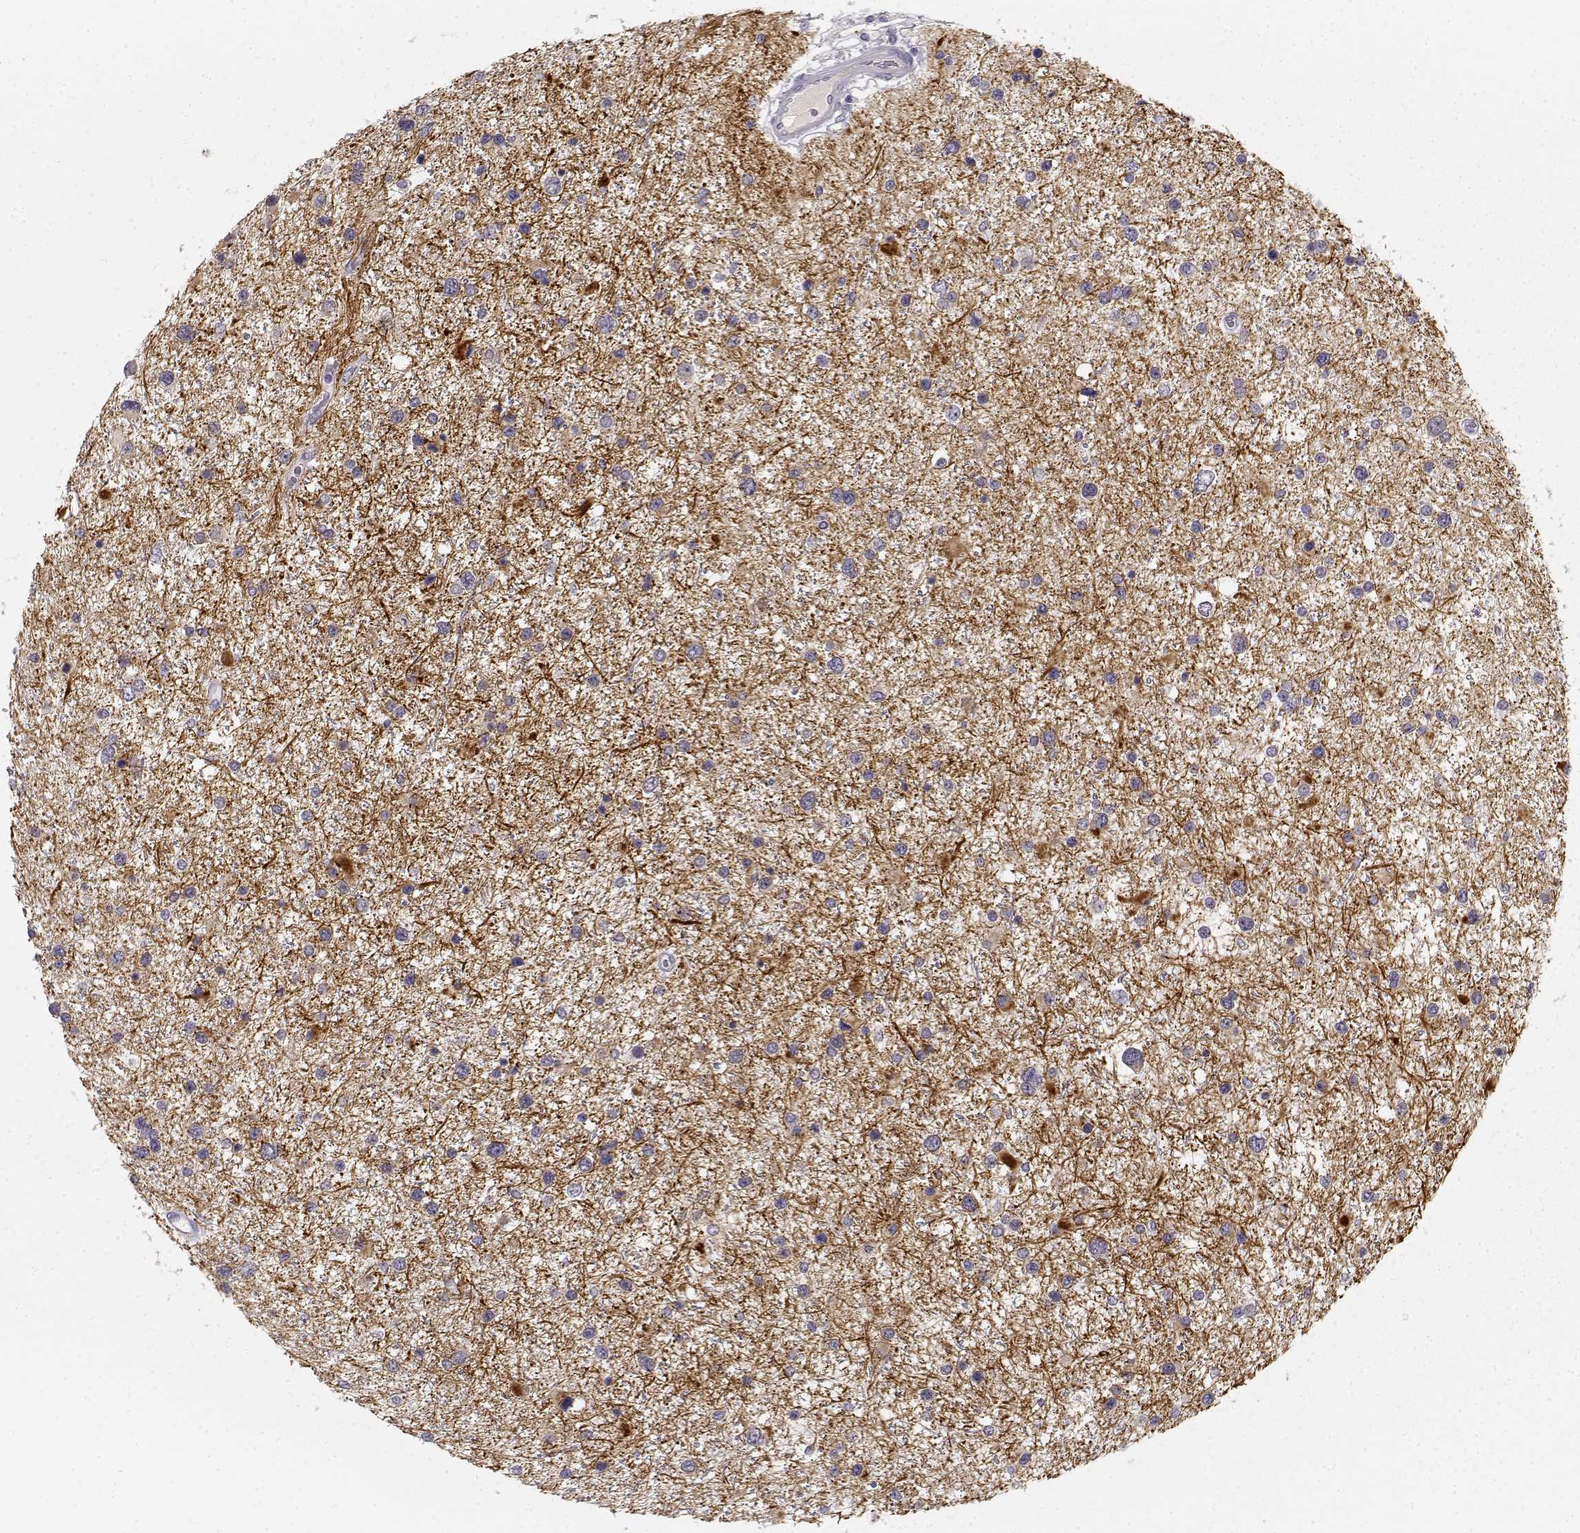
{"staining": {"intensity": "negative", "quantity": "none", "location": "none"}, "tissue": "glioma", "cell_type": "Tumor cells", "image_type": "cancer", "snomed": [{"axis": "morphology", "description": "Glioma, malignant, Low grade"}, {"axis": "topography", "description": "Brain"}], "caption": "Glioma was stained to show a protein in brown. There is no significant staining in tumor cells. (DAB (3,3'-diaminobenzidine) IHC, high magnification).", "gene": "DDX25", "patient": {"sex": "female", "age": 32}}